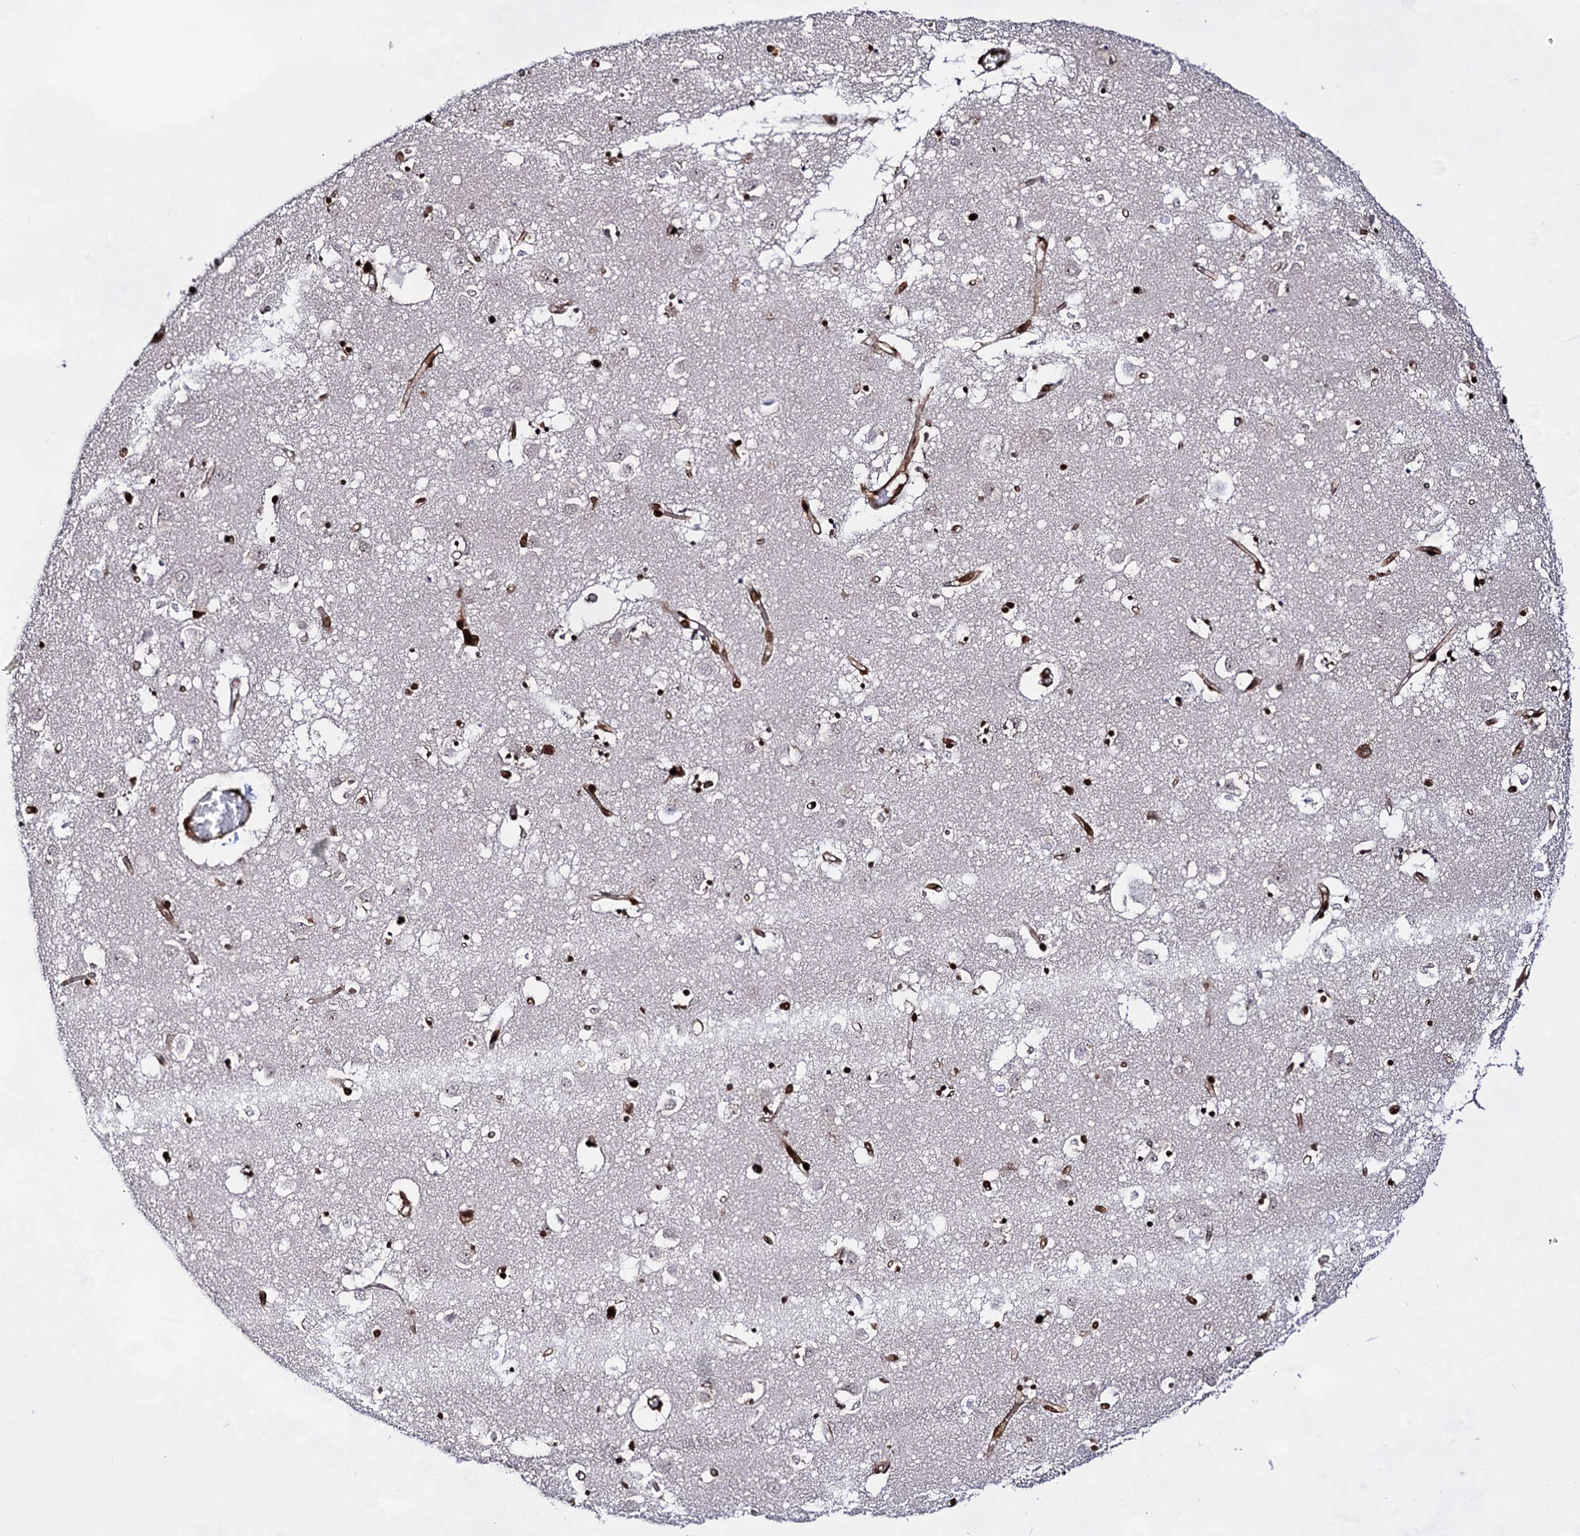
{"staining": {"intensity": "strong", "quantity": "<25%", "location": "nuclear"}, "tissue": "caudate", "cell_type": "Glial cells", "image_type": "normal", "snomed": [{"axis": "morphology", "description": "Normal tissue, NOS"}, {"axis": "topography", "description": "Lateral ventricle wall"}], "caption": "Caudate stained with a brown dye reveals strong nuclear positive positivity in approximately <25% of glial cells.", "gene": "HMGB2", "patient": {"sex": "male", "age": 70}}